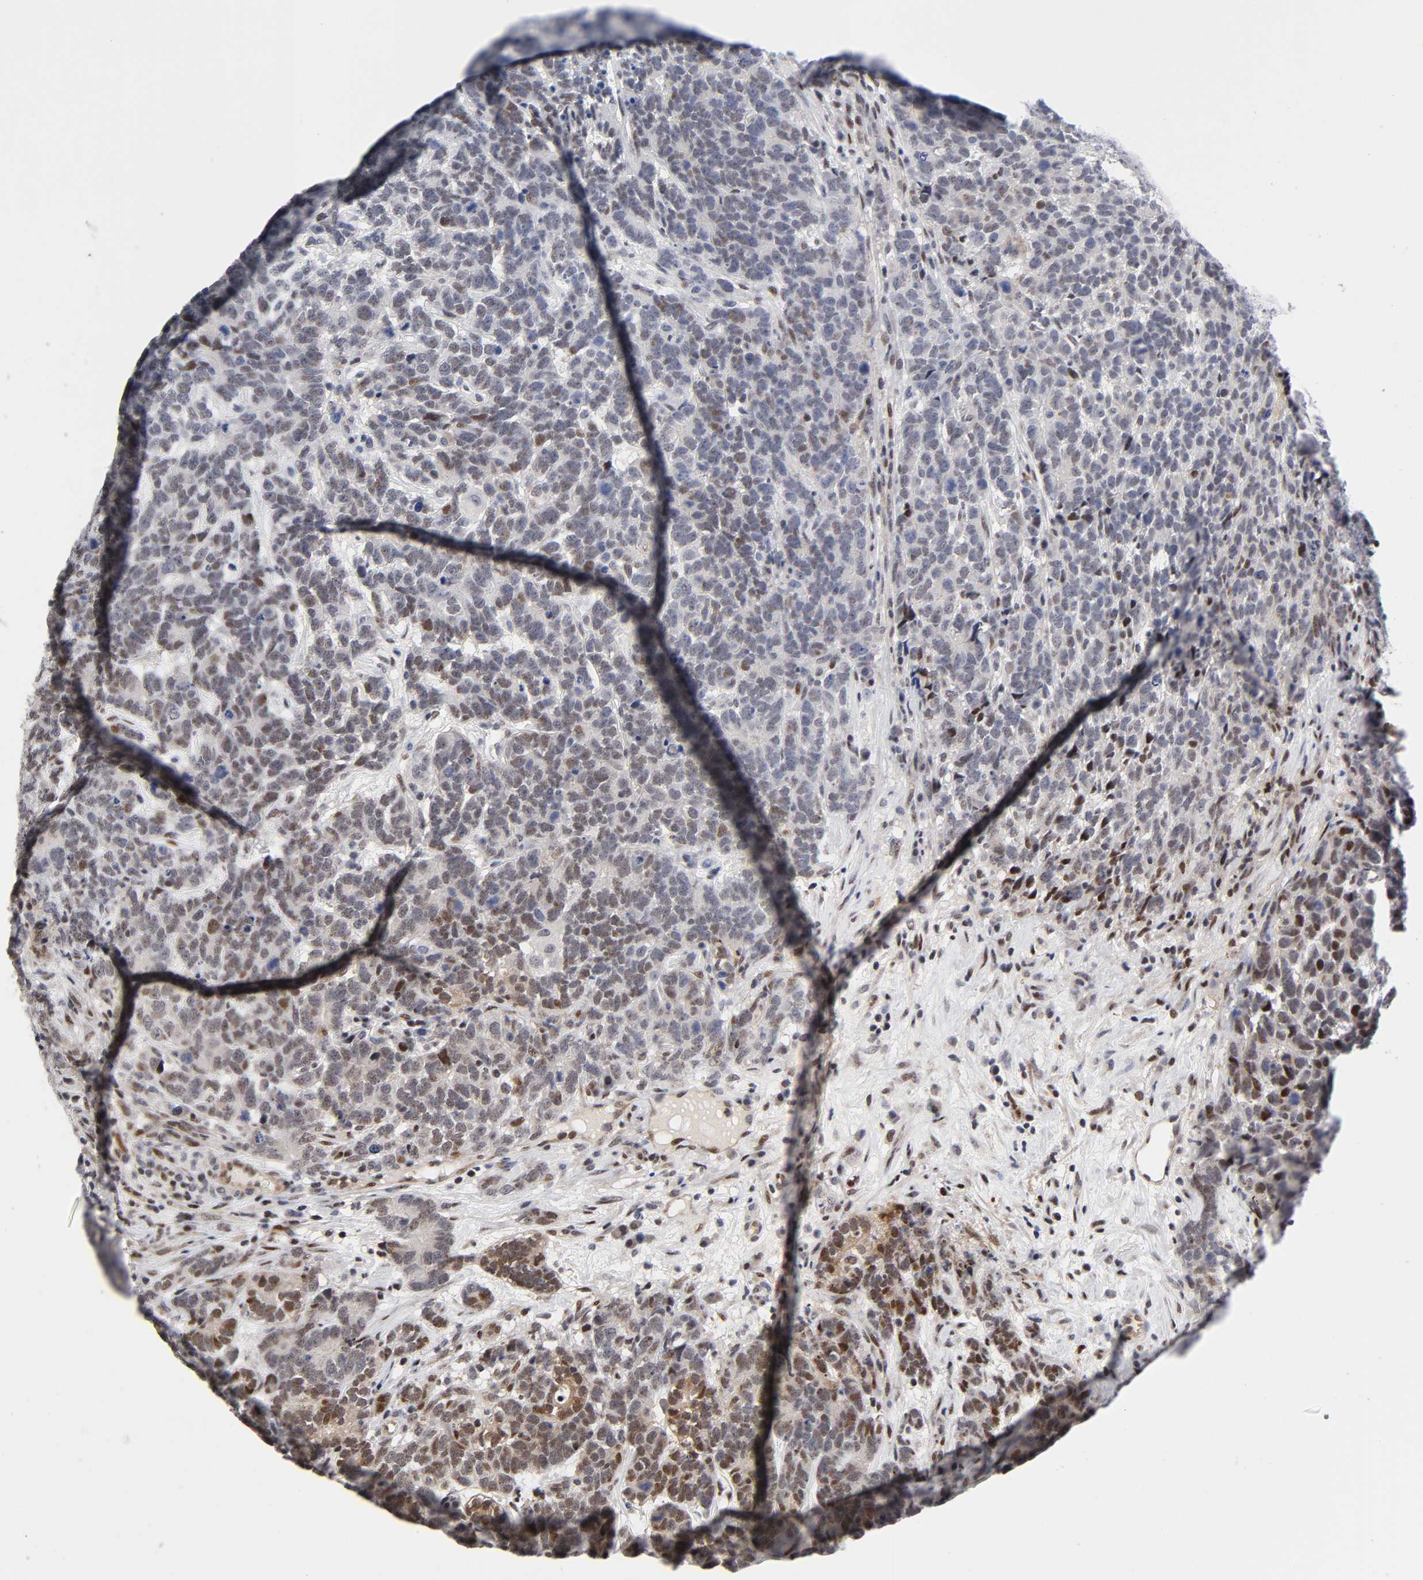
{"staining": {"intensity": "strong", "quantity": "25%-75%", "location": "nuclear"}, "tissue": "testis cancer", "cell_type": "Tumor cells", "image_type": "cancer", "snomed": [{"axis": "morphology", "description": "Carcinoma, Embryonal, NOS"}, {"axis": "topography", "description": "Testis"}], "caption": "There is high levels of strong nuclear staining in tumor cells of testis embryonal carcinoma, as demonstrated by immunohistochemical staining (brown color).", "gene": "STK38", "patient": {"sex": "male", "age": 26}}